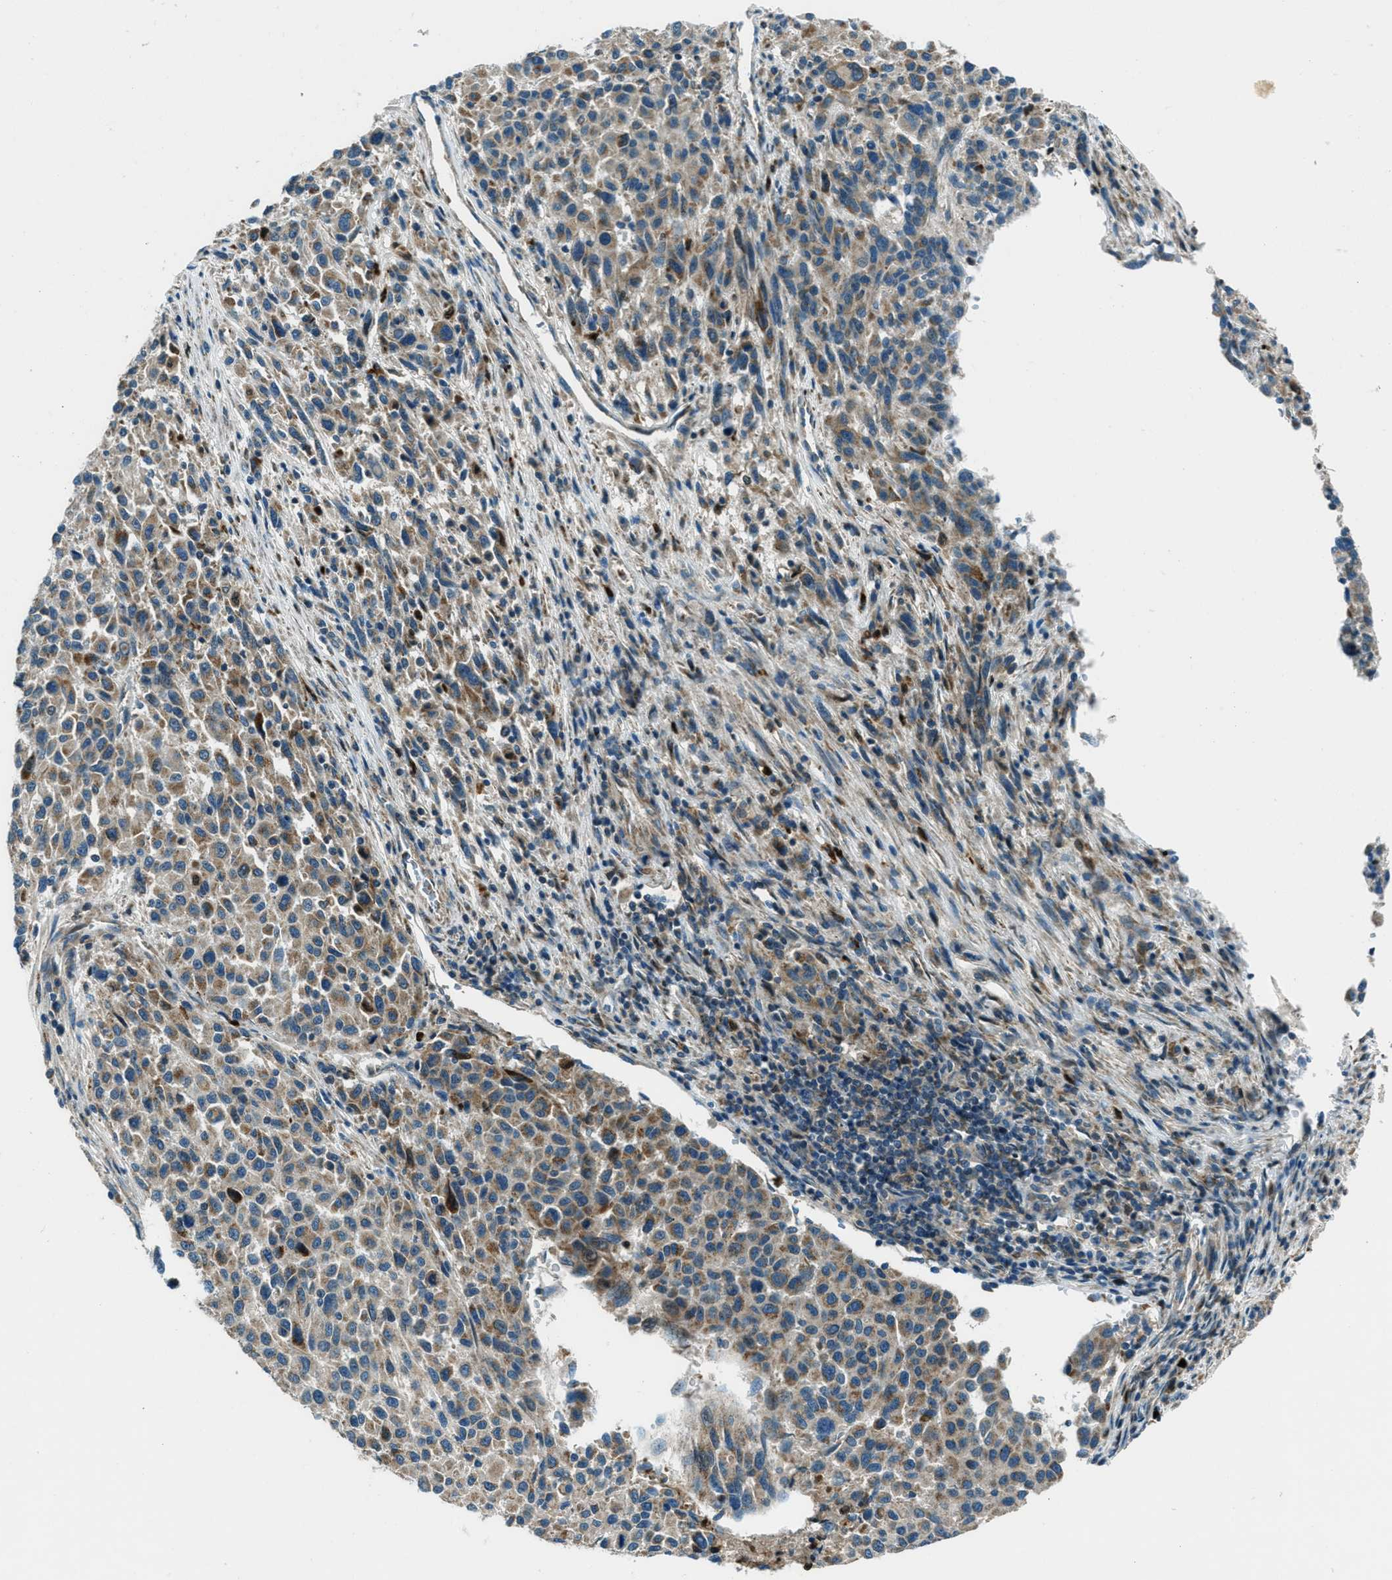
{"staining": {"intensity": "weak", "quantity": ">75%", "location": "cytoplasmic/membranous"}, "tissue": "melanoma", "cell_type": "Tumor cells", "image_type": "cancer", "snomed": [{"axis": "morphology", "description": "Malignant melanoma, Metastatic site"}, {"axis": "topography", "description": "Lymph node"}], "caption": "Protein expression analysis of human melanoma reveals weak cytoplasmic/membranous expression in about >75% of tumor cells.", "gene": "FAR1", "patient": {"sex": "male", "age": 61}}